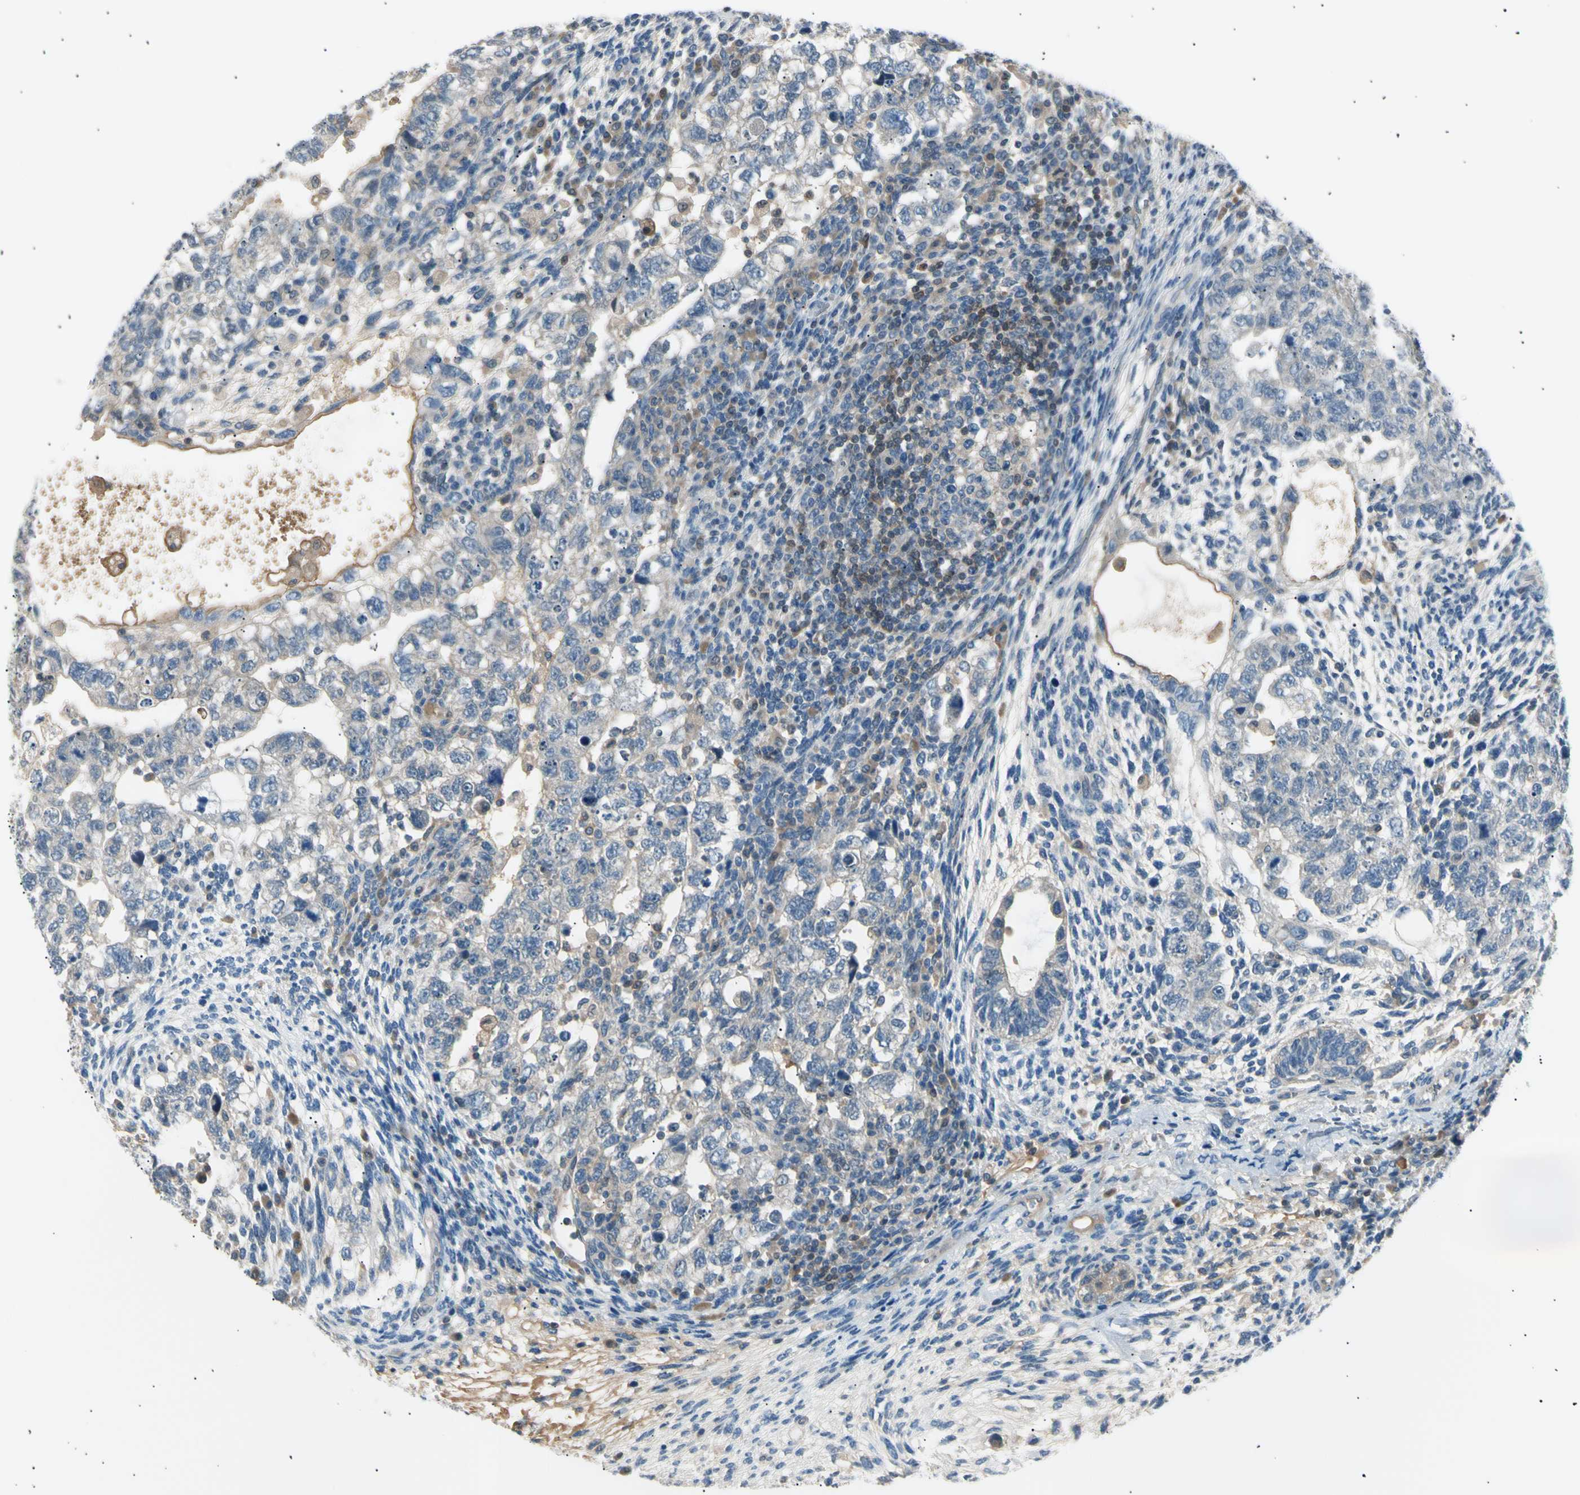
{"staining": {"intensity": "negative", "quantity": "none", "location": "none"}, "tissue": "testis cancer", "cell_type": "Tumor cells", "image_type": "cancer", "snomed": [{"axis": "morphology", "description": "Normal tissue, NOS"}, {"axis": "morphology", "description": "Carcinoma, Embryonal, NOS"}, {"axis": "topography", "description": "Testis"}], "caption": "IHC of testis embryonal carcinoma displays no positivity in tumor cells. The staining is performed using DAB brown chromogen with nuclei counter-stained in using hematoxylin.", "gene": "LHPP", "patient": {"sex": "male", "age": 36}}